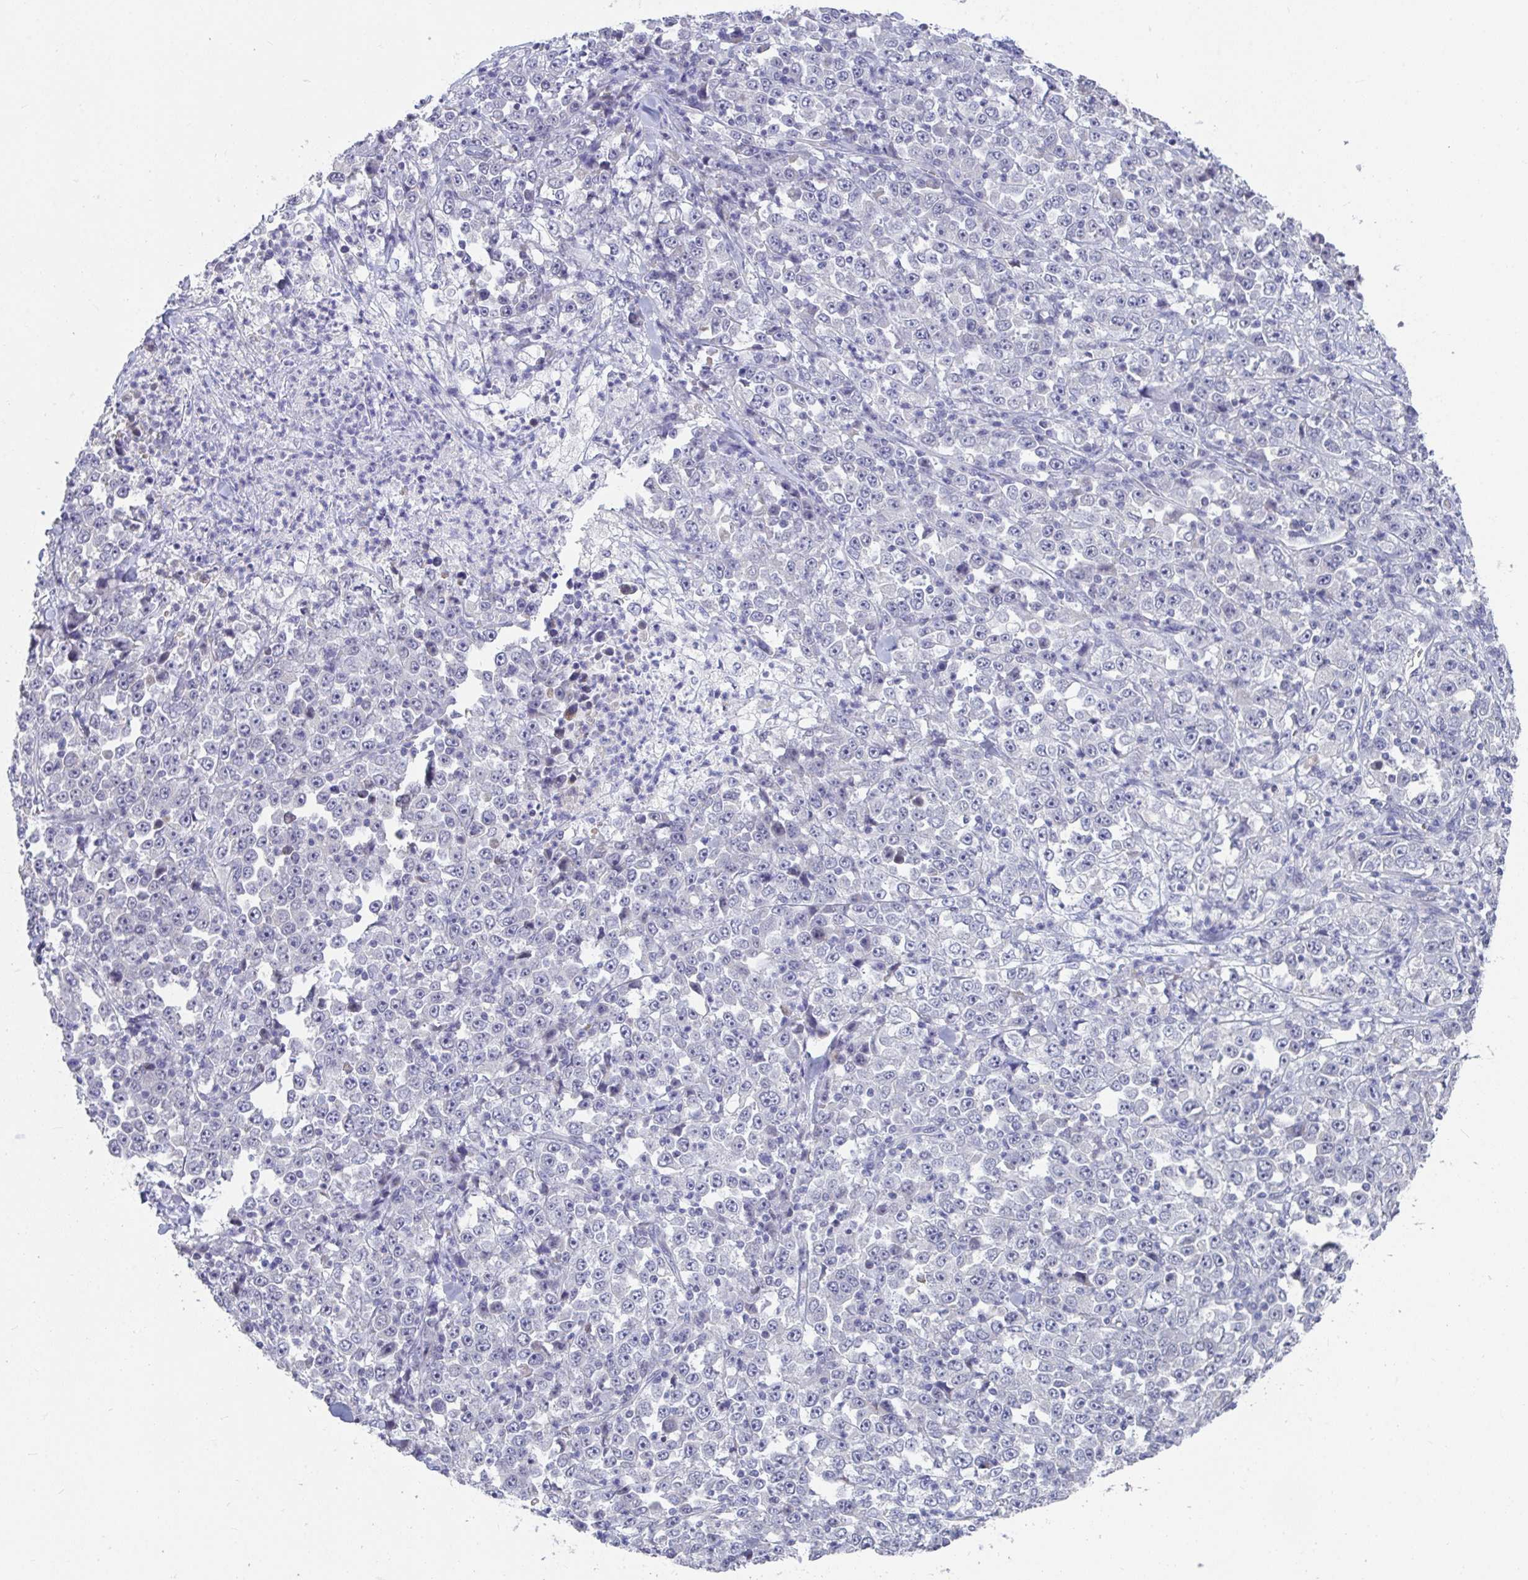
{"staining": {"intensity": "negative", "quantity": "none", "location": "none"}, "tissue": "stomach cancer", "cell_type": "Tumor cells", "image_type": "cancer", "snomed": [{"axis": "morphology", "description": "Normal tissue, NOS"}, {"axis": "morphology", "description": "Adenocarcinoma, NOS"}, {"axis": "topography", "description": "Stomach, upper"}, {"axis": "topography", "description": "Stomach"}], "caption": "This is an immunohistochemistry (IHC) micrograph of human stomach cancer. There is no expression in tumor cells.", "gene": "FAM156B", "patient": {"sex": "male", "age": 59}}